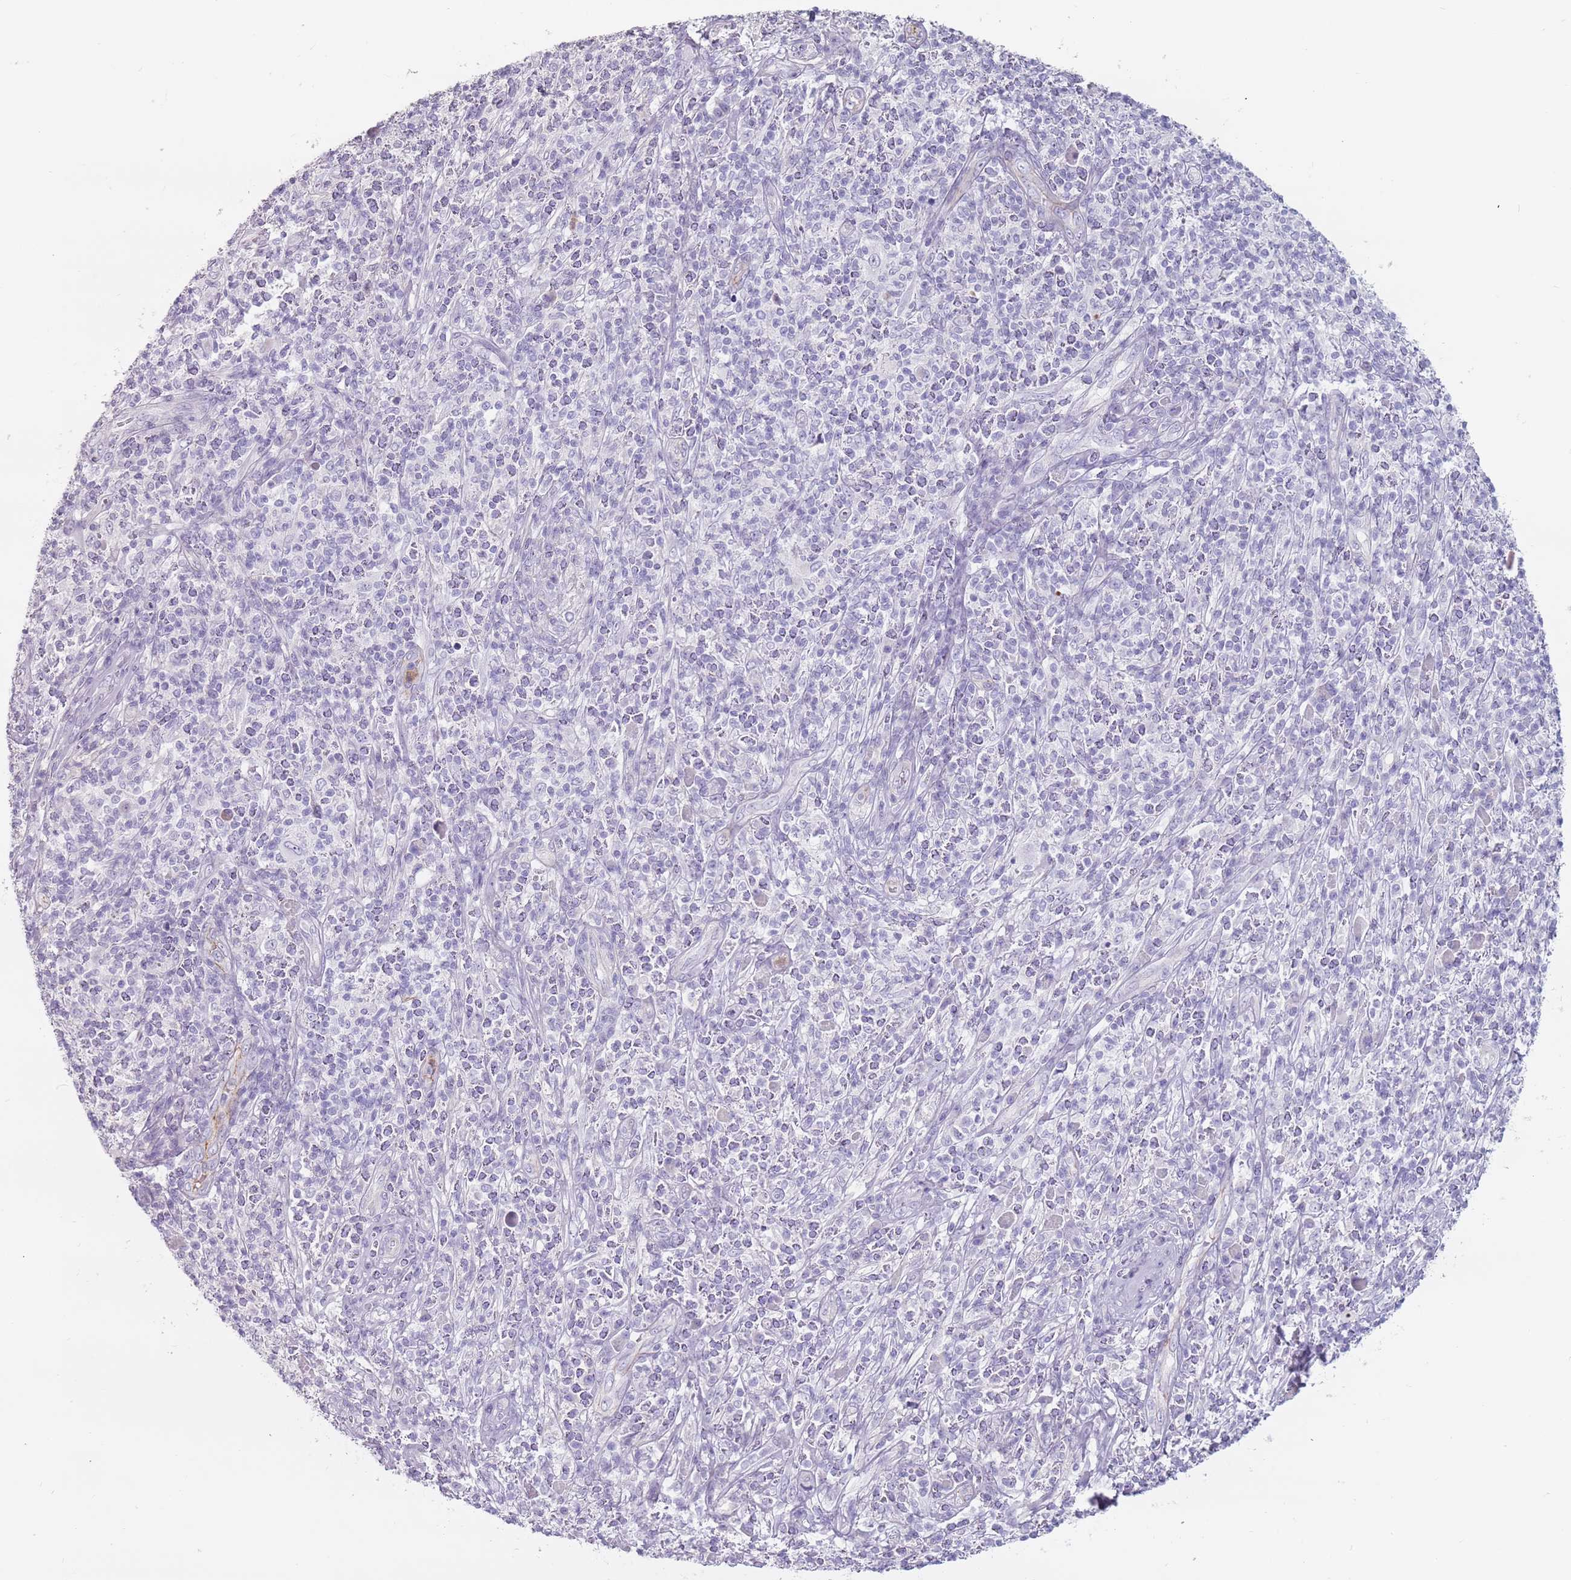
{"staining": {"intensity": "negative", "quantity": "none", "location": "none"}, "tissue": "melanoma", "cell_type": "Tumor cells", "image_type": "cancer", "snomed": [{"axis": "morphology", "description": "Malignant melanoma, NOS"}, {"axis": "topography", "description": "Skin"}], "caption": "This is an IHC image of malignant melanoma. There is no staining in tumor cells.", "gene": "ZNF584", "patient": {"sex": "male", "age": 66}}